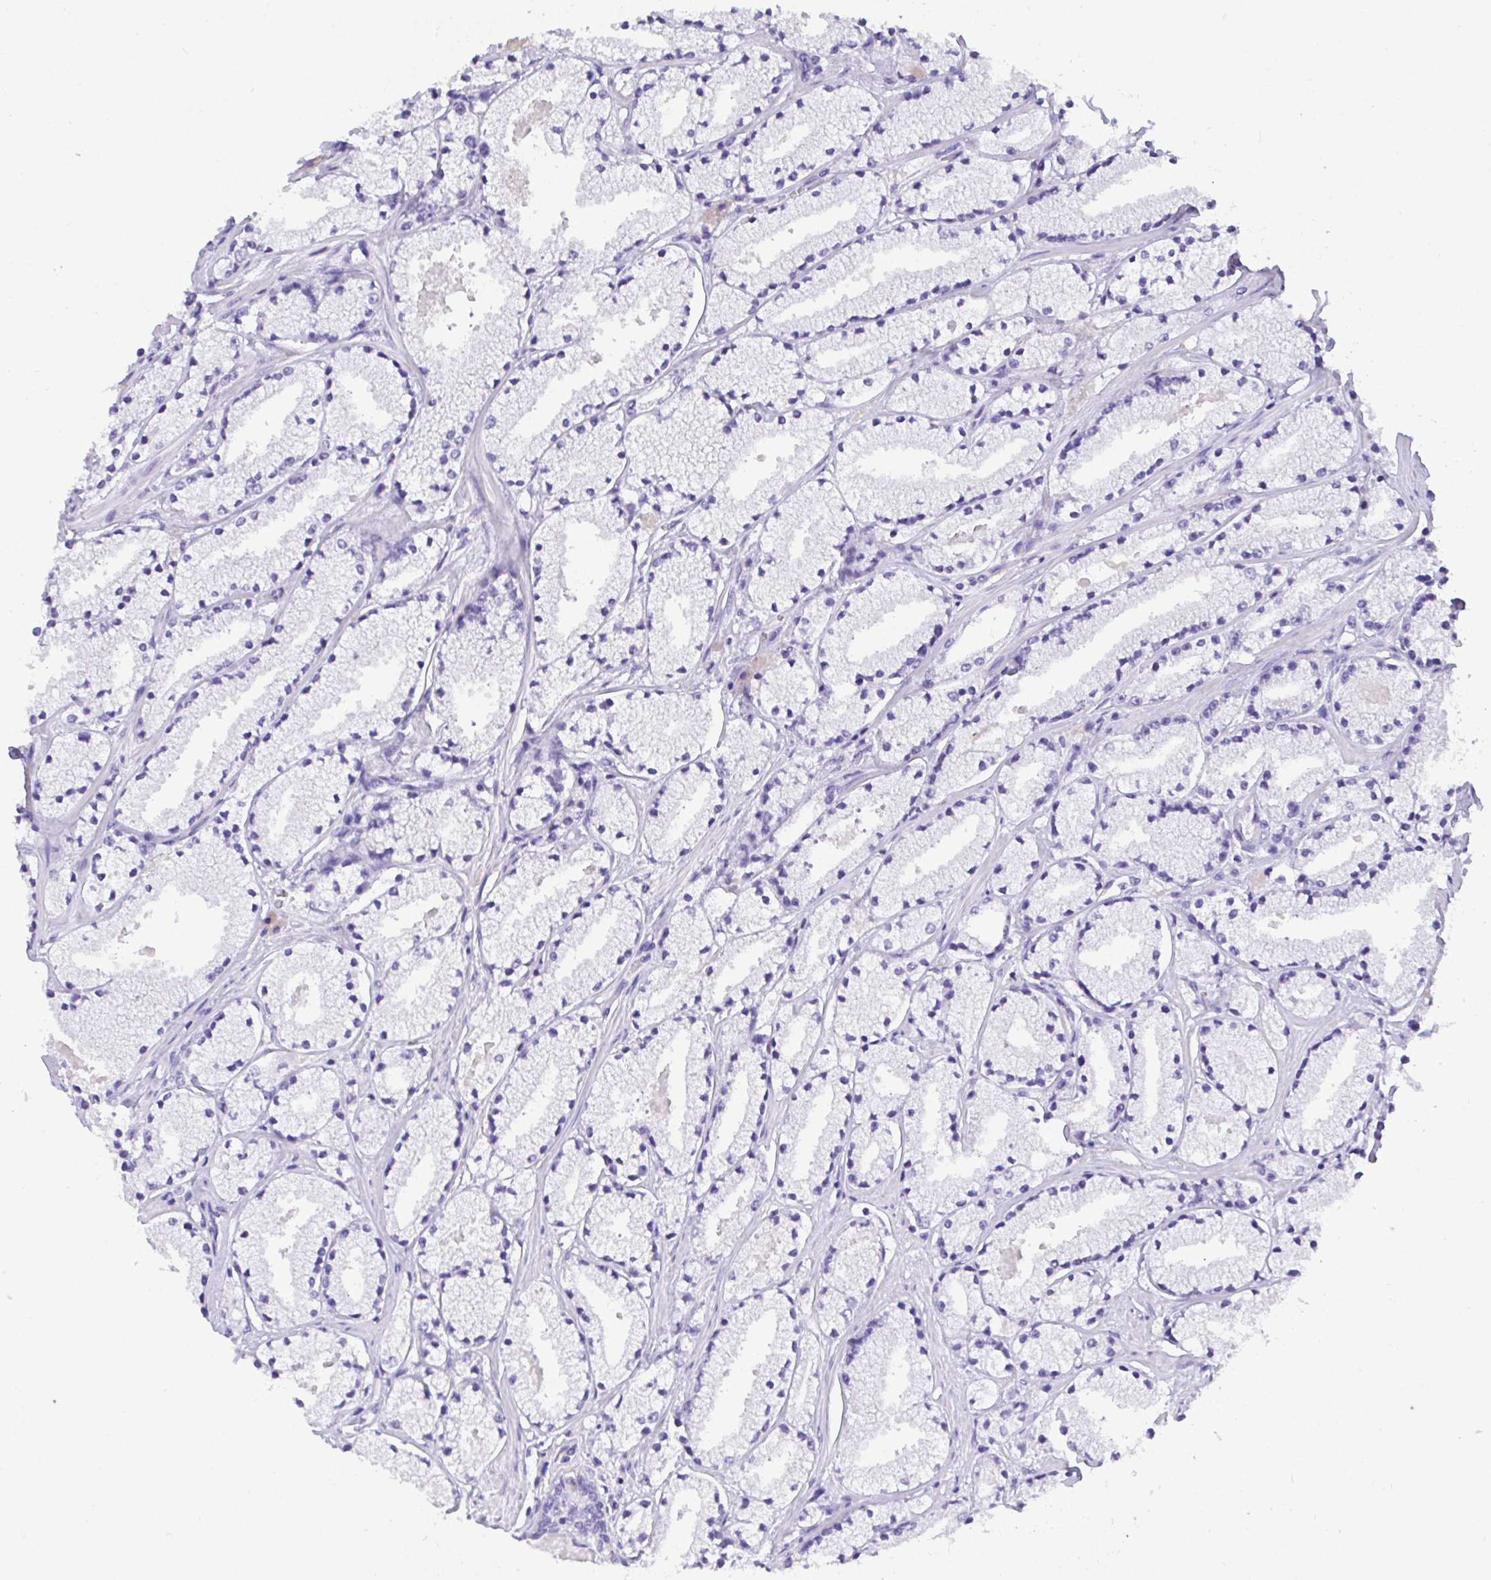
{"staining": {"intensity": "negative", "quantity": "none", "location": "none"}, "tissue": "prostate cancer", "cell_type": "Tumor cells", "image_type": "cancer", "snomed": [{"axis": "morphology", "description": "Adenocarcinoma, High grade"}, {"axis": "topography", "description": "Prostate"}], "caption": "A photomicrograph of high-grade adenocarcinoma (prostate) stained for a protein exhibits no brown staining in tumor cells.", "gene": "AKR1D1", "patient": {"sex": "male", "age": 63}}